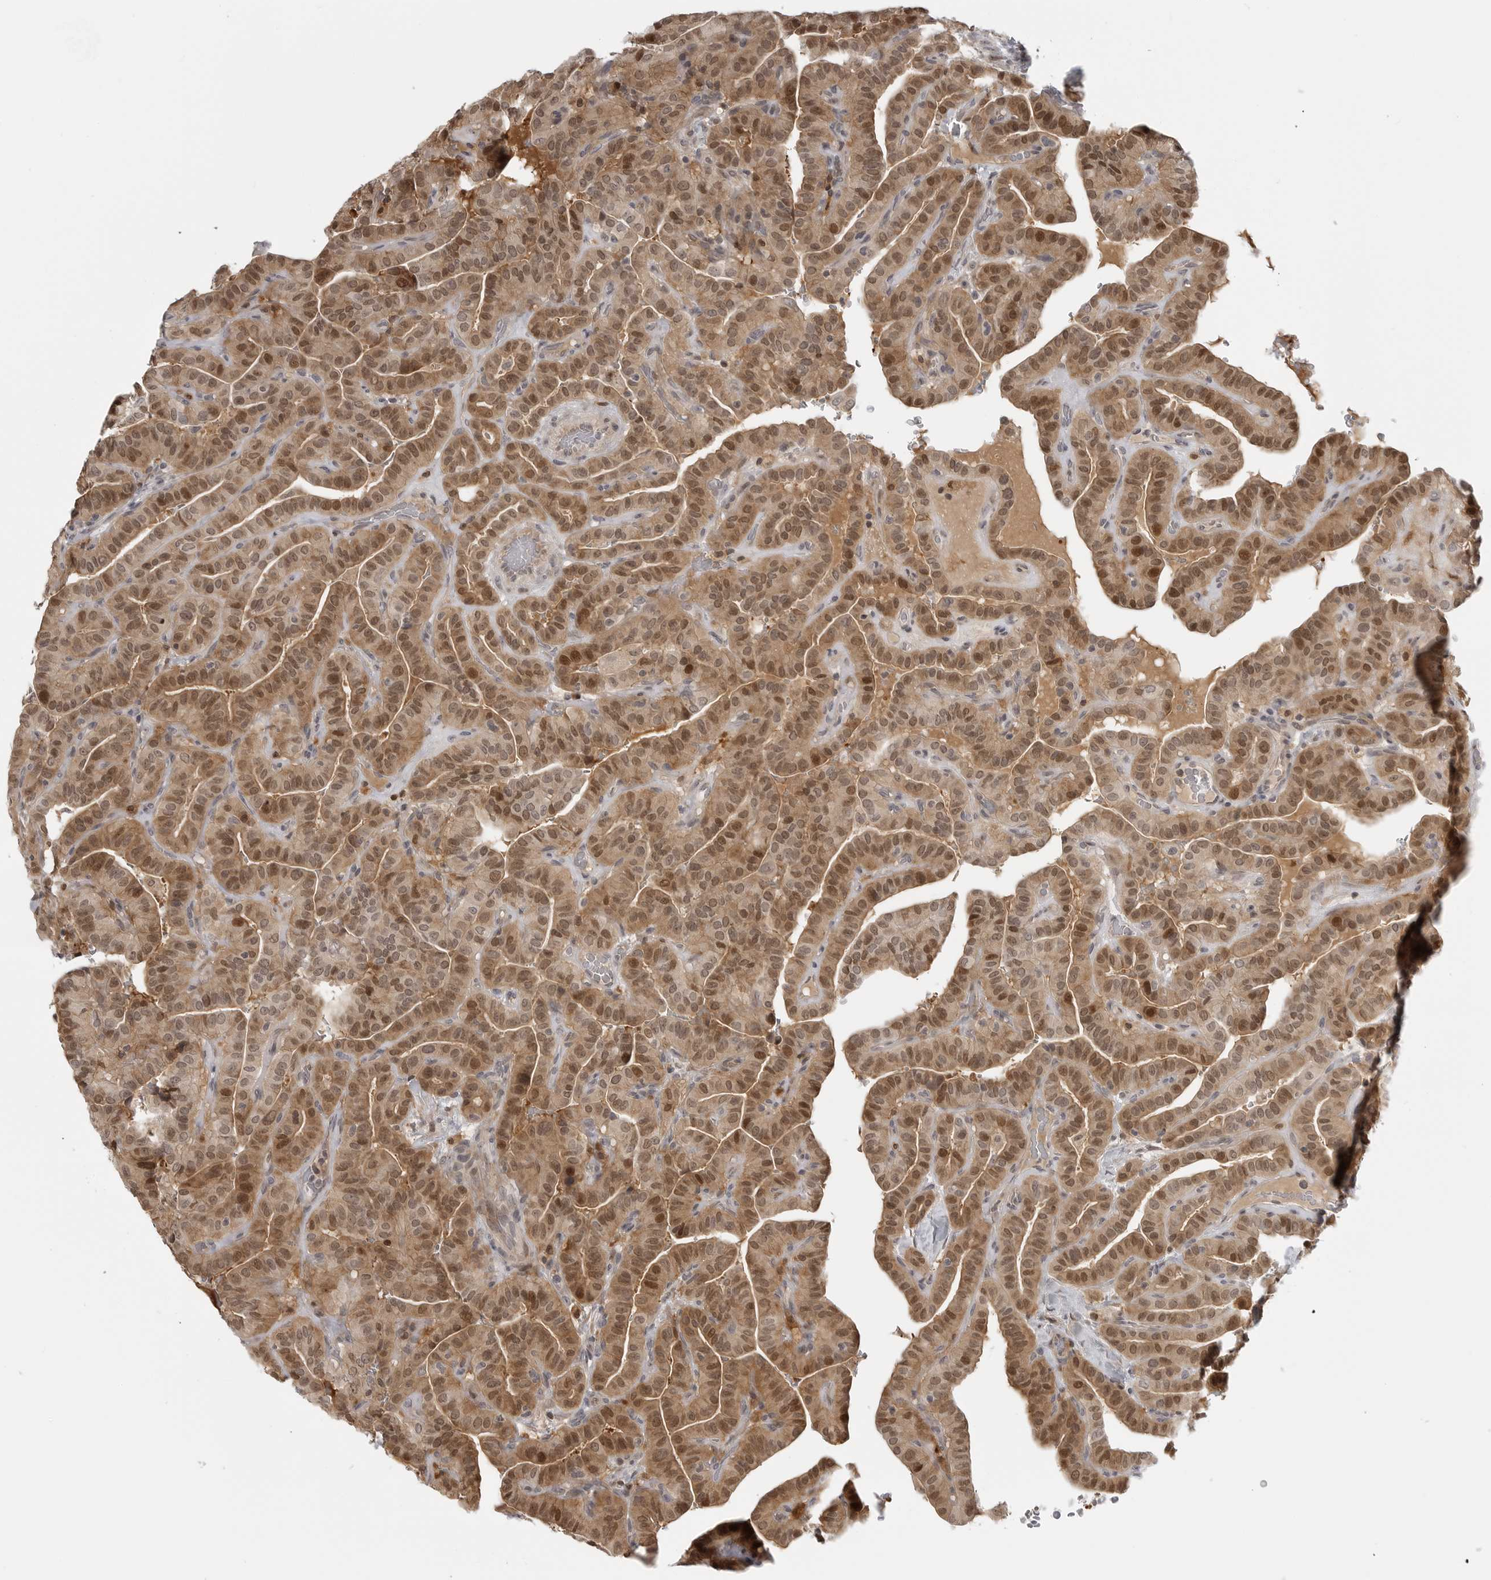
{"staining": {"intensity": "moderate", "quantity": ">75%", "location": "cytoplasmic/membranous,nuclear"}, "tissue": "thyroid cancer", "cell_type": "Tumor cells", "image_type": "cancer", "snomed": [{"axis": "morphology", "description": "Papillary adenocarcinoma, NOS"}, {"axis": "topography", "description": "Thyroid gland"}], "caption": "The image reveals immunohistochemical staining of papillary adenocarcinoma (thyroid). There is moderate cytoplasmic/membranous and nuclear positivity is present in approximately >75% of tumor cells.", "gene": "CTIF", "patient": {"sex": "male", "age": 77}}